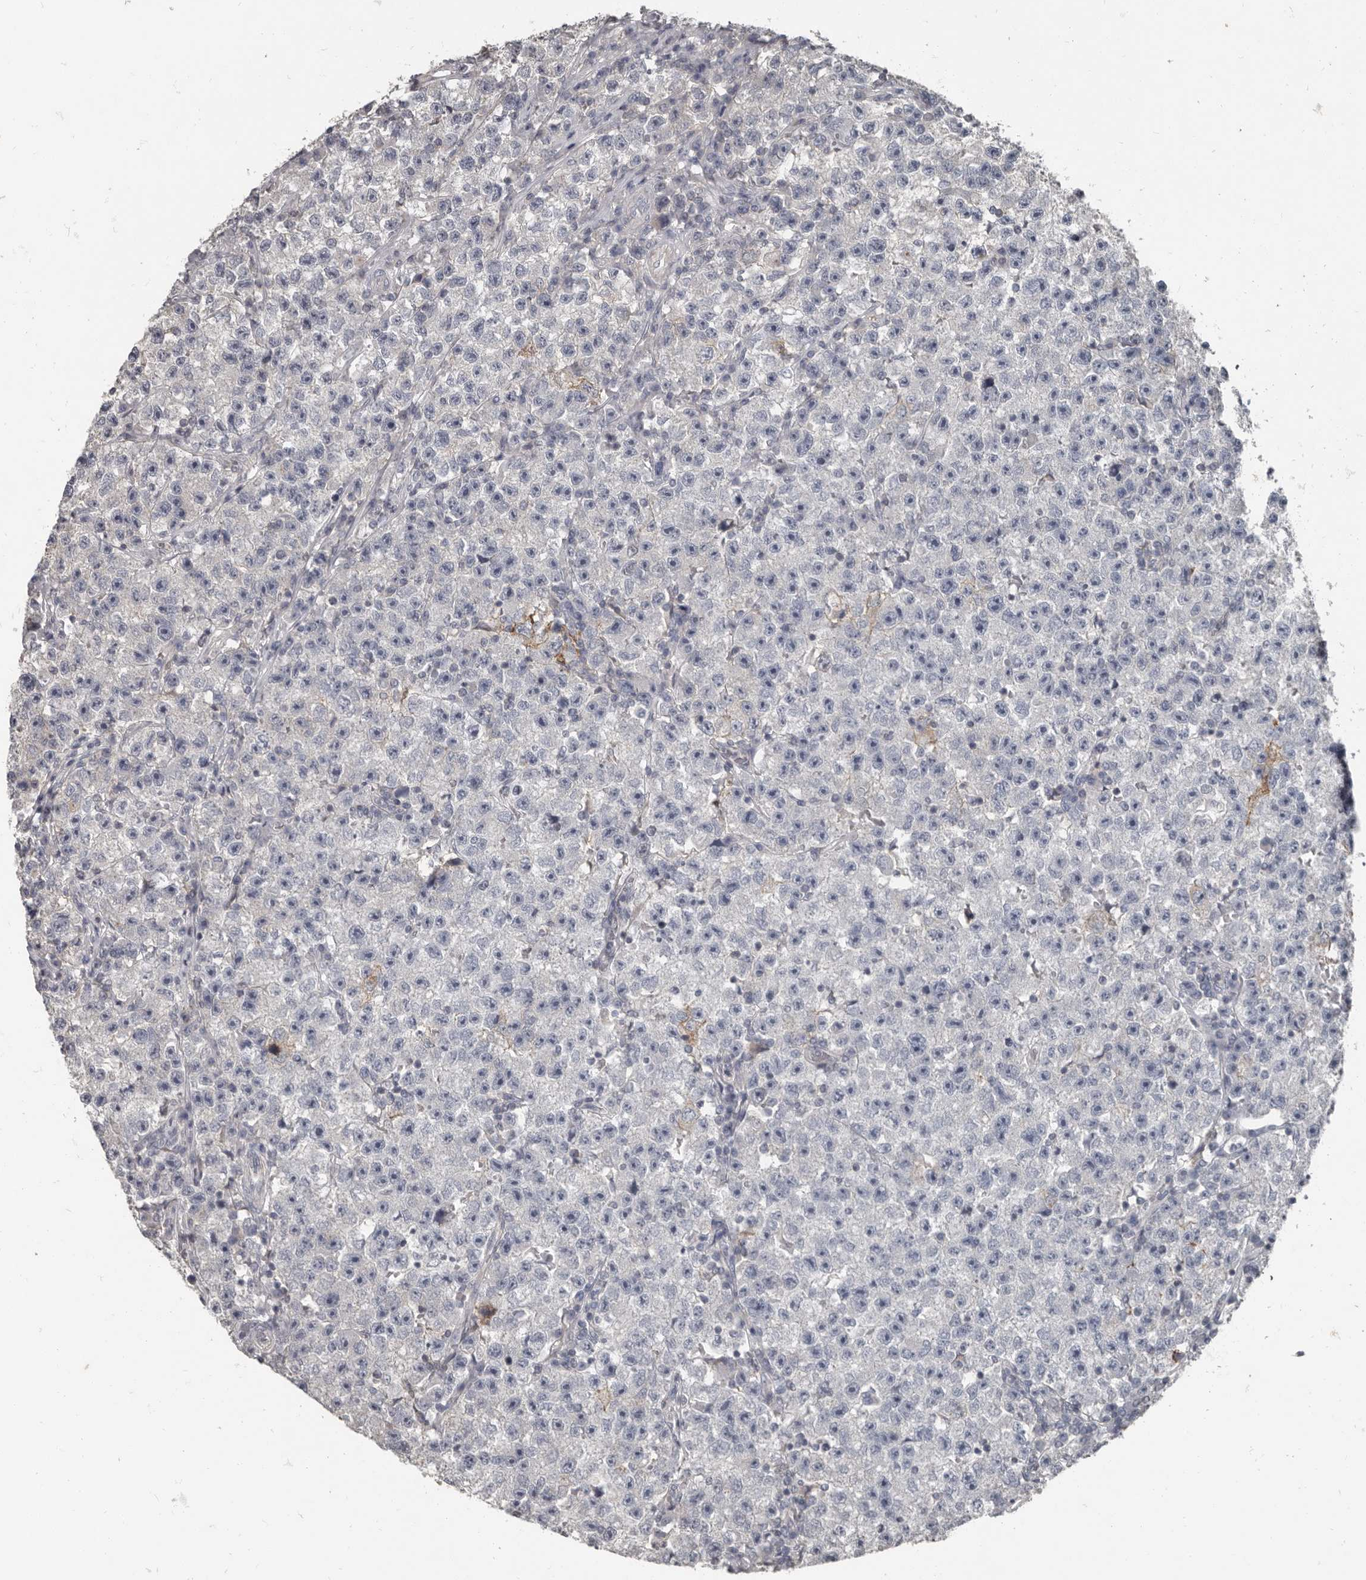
{"staining": {"intensity": "negative", "quantity": "none", "location": "none"}, "tissue": "testis cancer", "cell_type": "Tumor cells", "image_type": "cancer", "snomed": [{"axis": "morphology", "description": "Seminoma, NOS"}, {"axis": "topography", "description": "Testis"}], "caption": "A histopathology image of human testis cancer (seminoma) is negative for staining in tumor cells.", "gene": "CA6", "patient": {"sex": "male", "age": 22}}